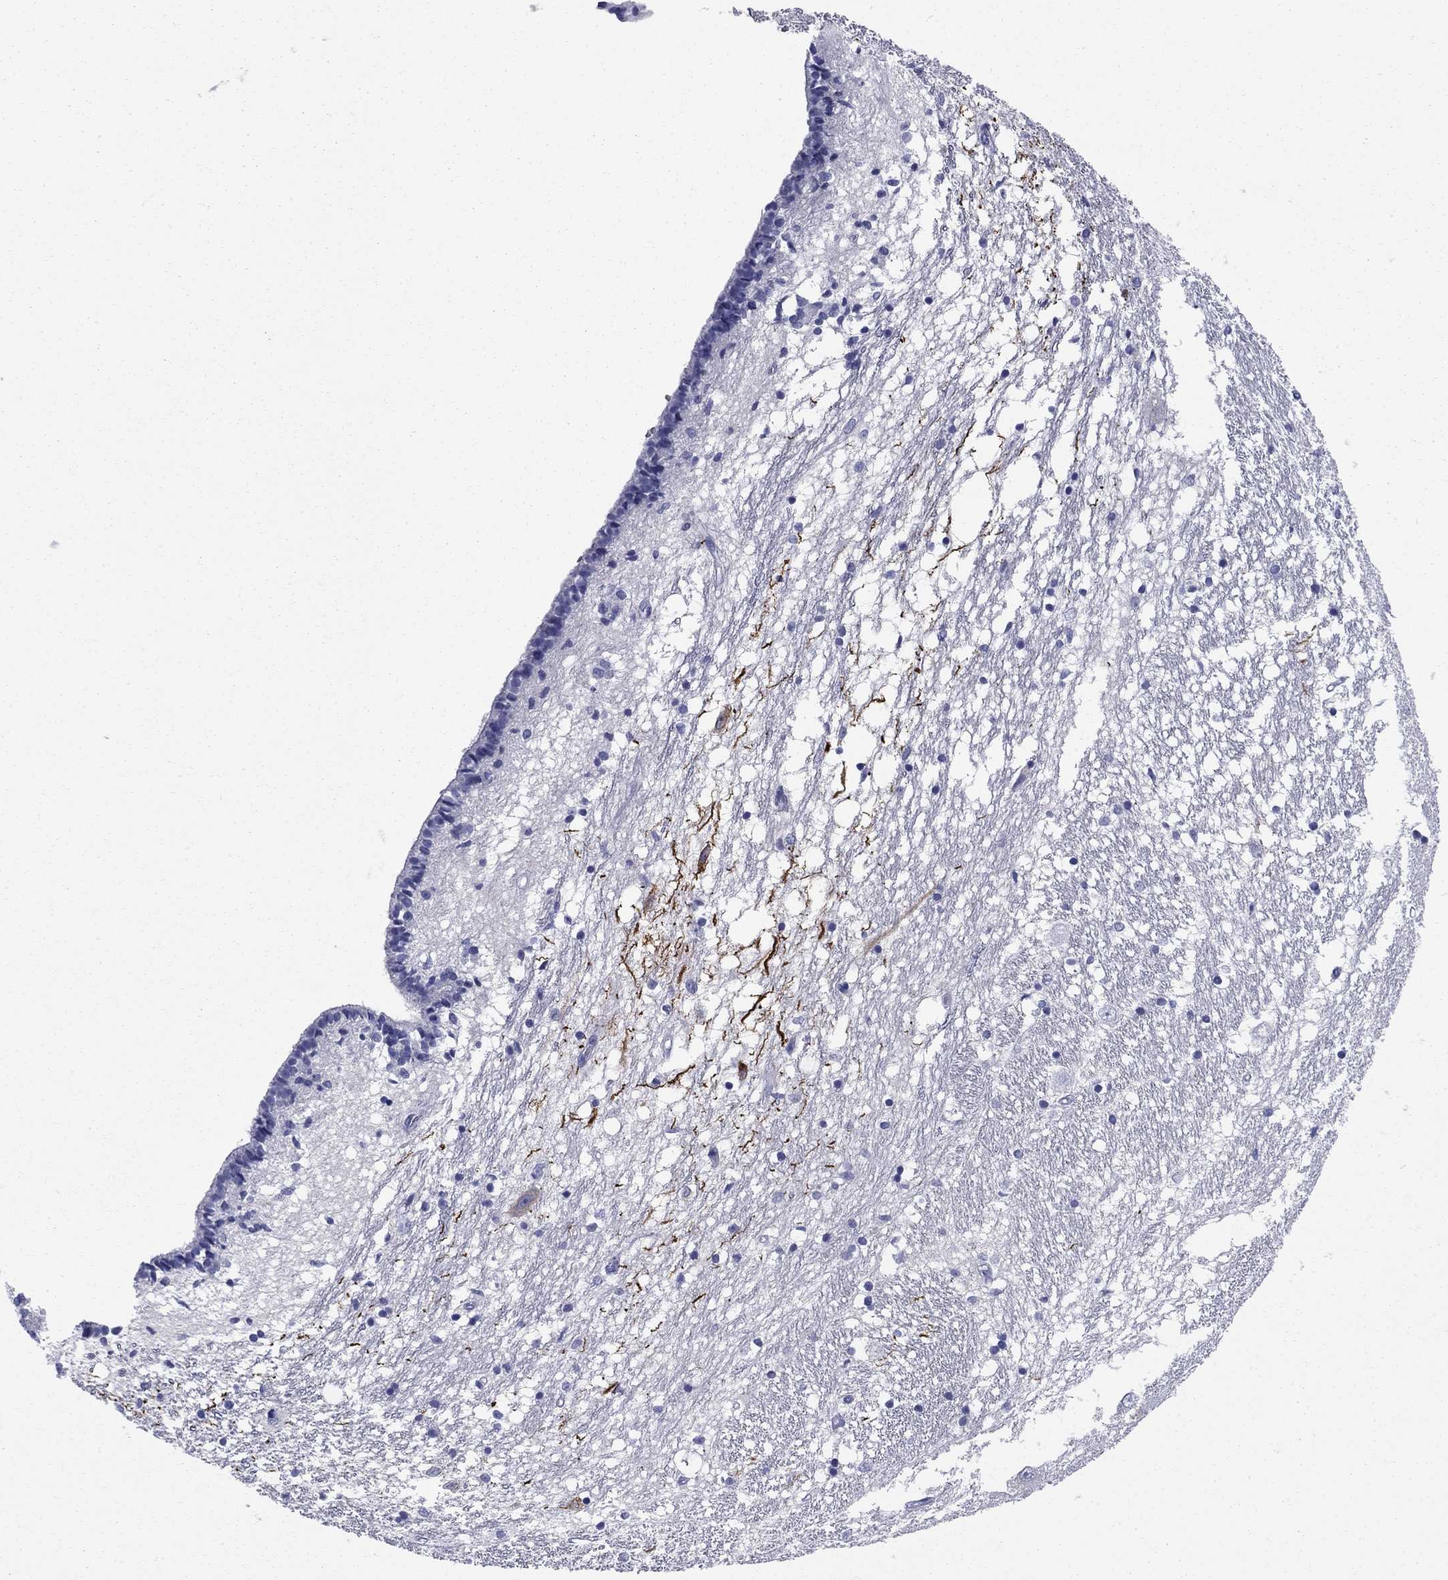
{"staining": {"intensity": "negative", "quantity": "none", "location": "none"}, "tissue": "caudate", "cell_type": "Glial cells", "image_type": "normal", "snomed": [{"axis": "morphology", "description": "Normal tissue, NOS"}, {"axis": "topography", "description": "Lateral ventricle wall"}], "caption": "Immunohistochemical staining of normal caudate shows no significant staining in glial cells.", "gene": "KCNH1", "patient": {"sex": "female", "age": 71}}